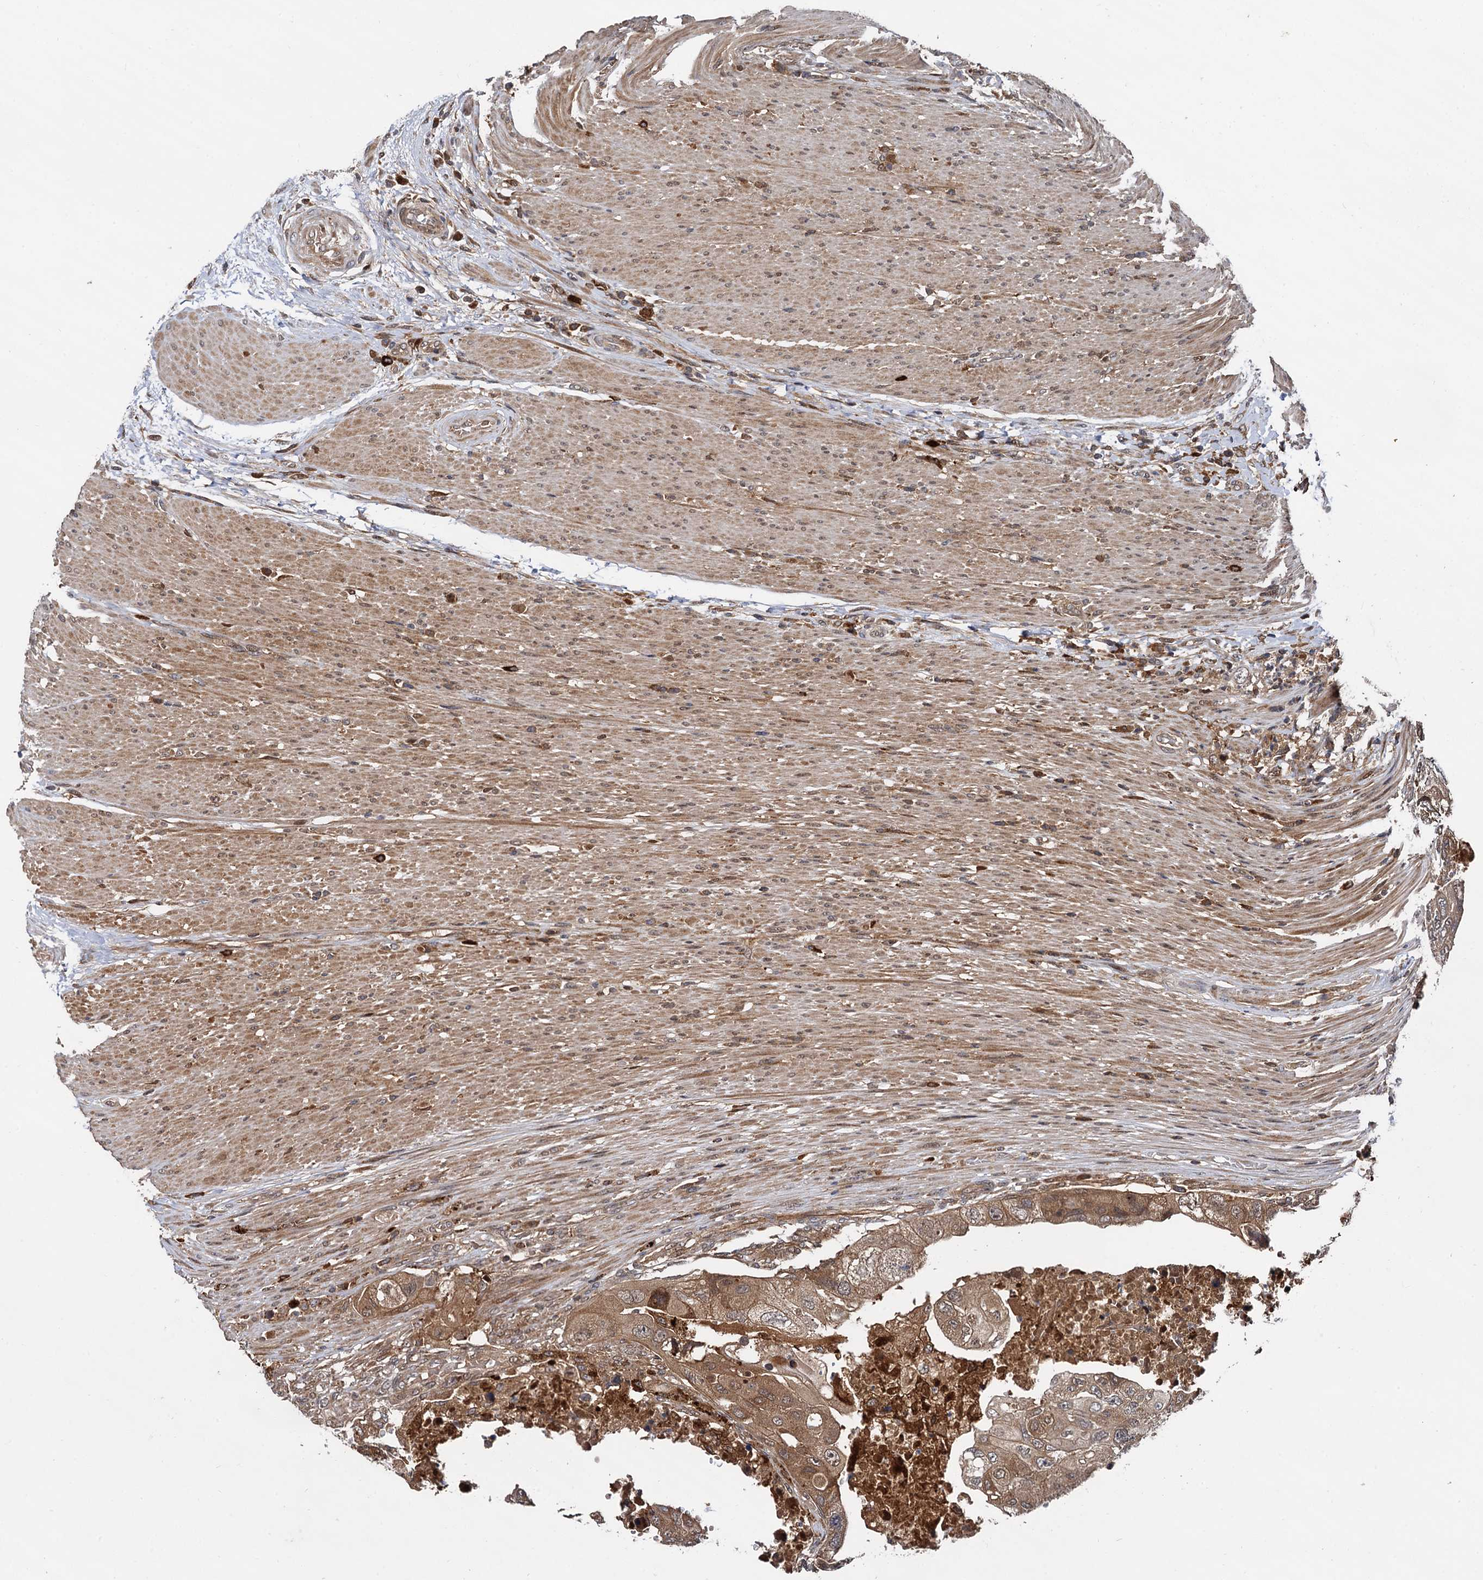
{"staining": {"intensity": "moderate", "quantity": ">75%", "location": "cytoplasmic/membranous"}, "tissue": "colorectal cancer", "cell_type": "Tumor cells", "image_type": "cancer", "snomed": [{"axis": "morphology", "description": "Adenocarcinoma, NOS"}, {"axis": "topography", "description": "Rectum"}], "caption": "Tumor cells reveal medium levels of moderate cytoplasmic/membranous positivity in approximately >75% of cells in human colorectal cancer.", "gene": "SELENOP", "patient": {"sex": "male", "age": 63}}